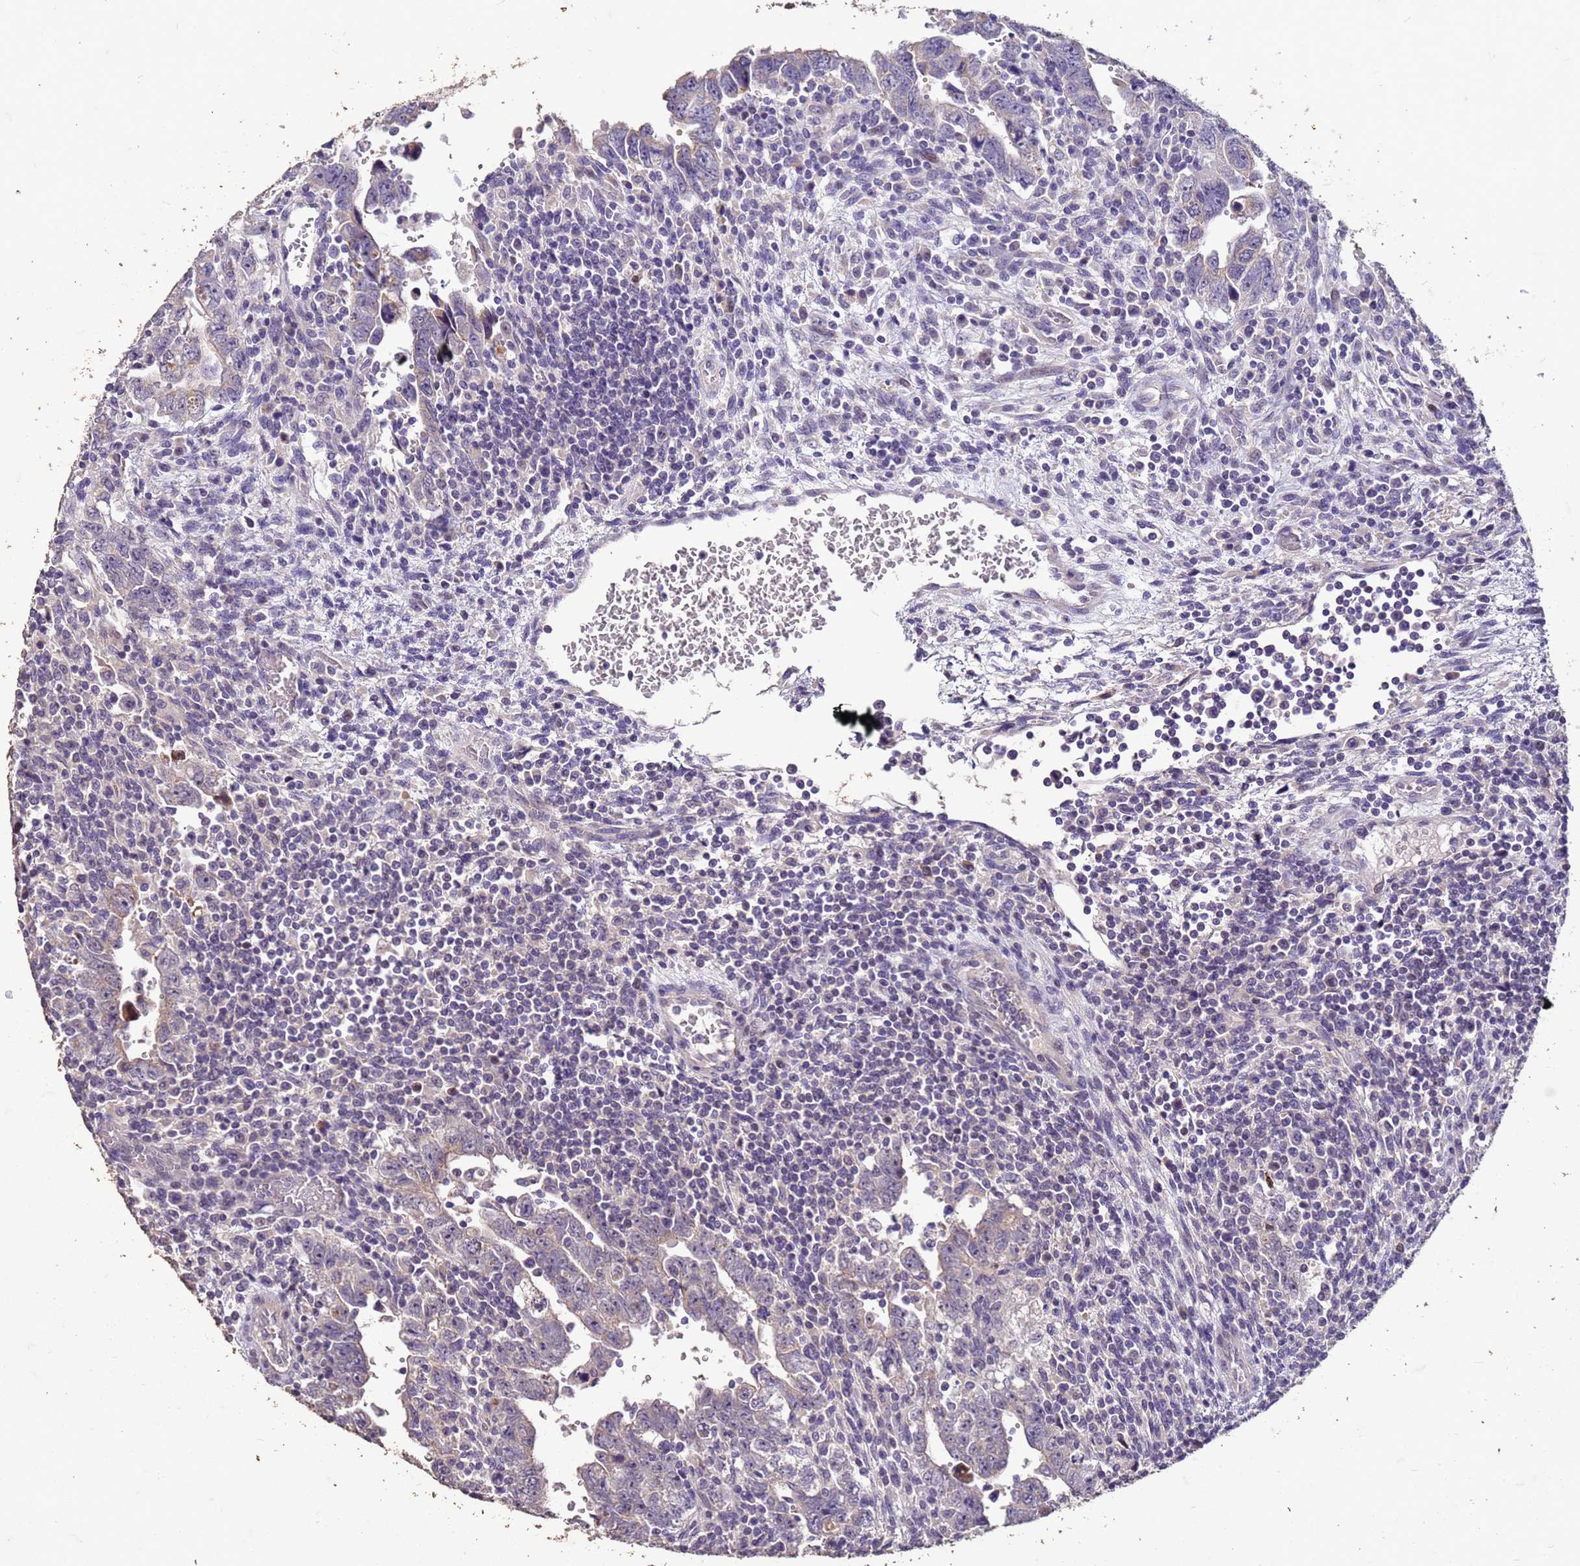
{"staining": {"intensity": "negative", "quantity": "none", "location": "none"}, "tissue": "testis cancer", "cell_type": "Tumor cells", "image_type": "cancer", "snomed": [{"axis": "morphology", "description": "Carcinoma, Embryonal, NOS"}, {"axis": "topography", "description": "Testis"}], "caption": "The immunohistochemistry (IHC) image has no significant expression in tumor cells of embryonal carcinoma (testis) tissue. The staining was performed using DAB (3,3'-diaminobenzidine) to visualize the protein expression in brown, while the nuclei were stained in blue with hematoxylin (Magnification: 20x).", "gene": "FAM184B", "patient": {"sex": "male", "age": 28}}